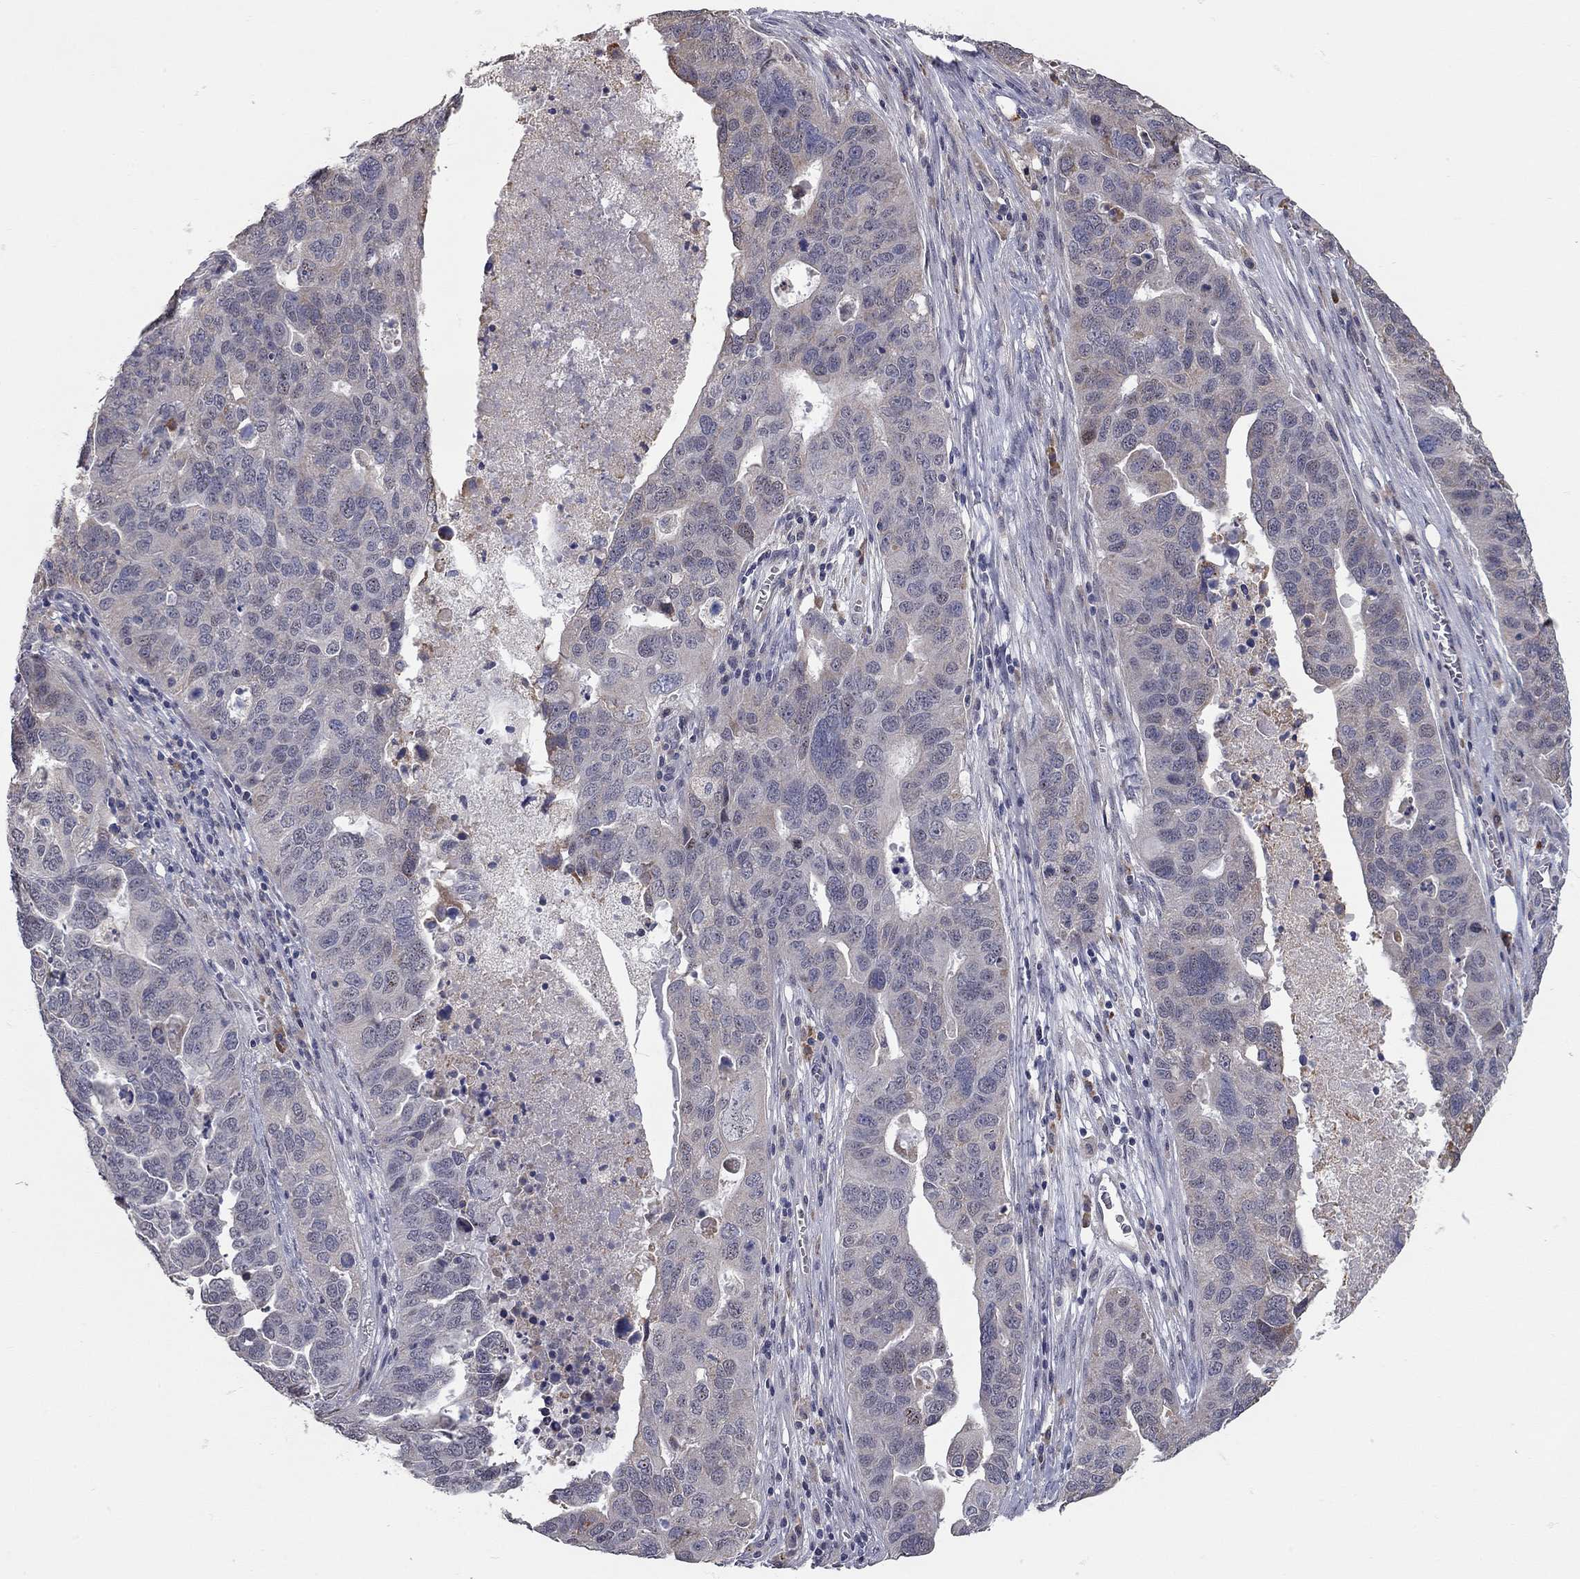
{"staining": {"intensity": "negative", "quantity": "none", "location": "none"}, "tissue": "ovarian cancer", "cell_type": "Tumor cells", "image_type": "cancer", "snomed": [{"axis": "morphology", "description": "Carcinoma, endometroid"}, {"axis": "topography", "description": "Soft tissue"}, {"axis": "topography", "description": "Ovary"}], "caption": "Tumor cells show no significant expression in ovarian endometroid carcinoma. Brightfield microscopy of immunohistochemistry stained with DAB (brown) and hematoxylin (blue), captured at high magnification.", "gene": "XAGE2", "patient": {"sex": "female", "age": 52}}